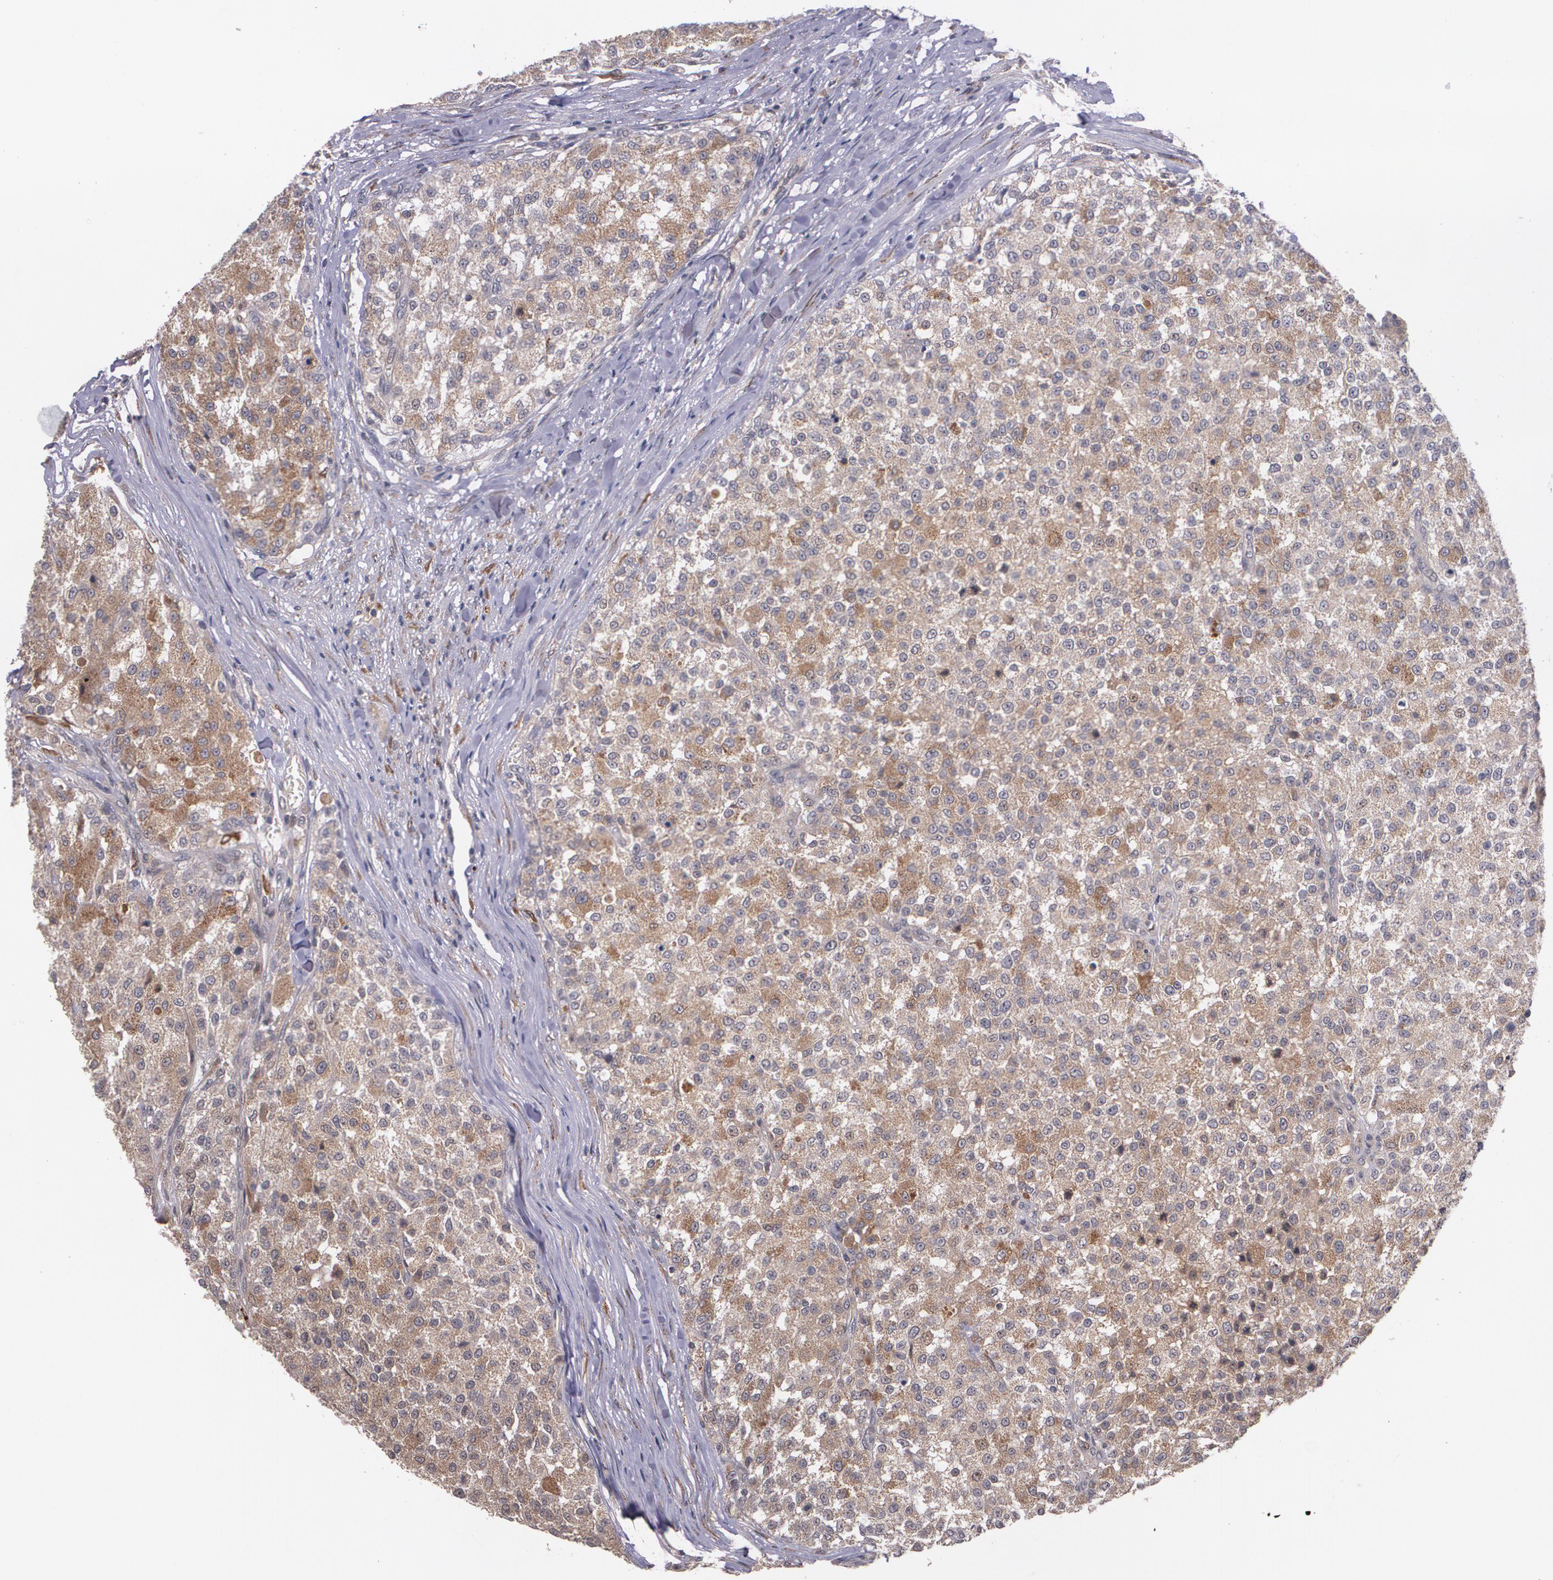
{"staining": {"intensity": "moderate", "quantity": ">75%", "location": "cytoplasmic/membranous"}, "tissue": "testis cancer", "cell_type": "Tumor cells", "image_type": "cancer", "snomed": [{"axis": "morphology", "description": "Seminoma, NOS"}, {"axis": "topography", "description": "Testis"}], "caption": "Moderate cytoplasmic/membranous positivity is seen in approximately >75% of tumor cells in testis cancer.", "gene": "IFNGR2", "patient": {"sex": "male", "age": 59}}